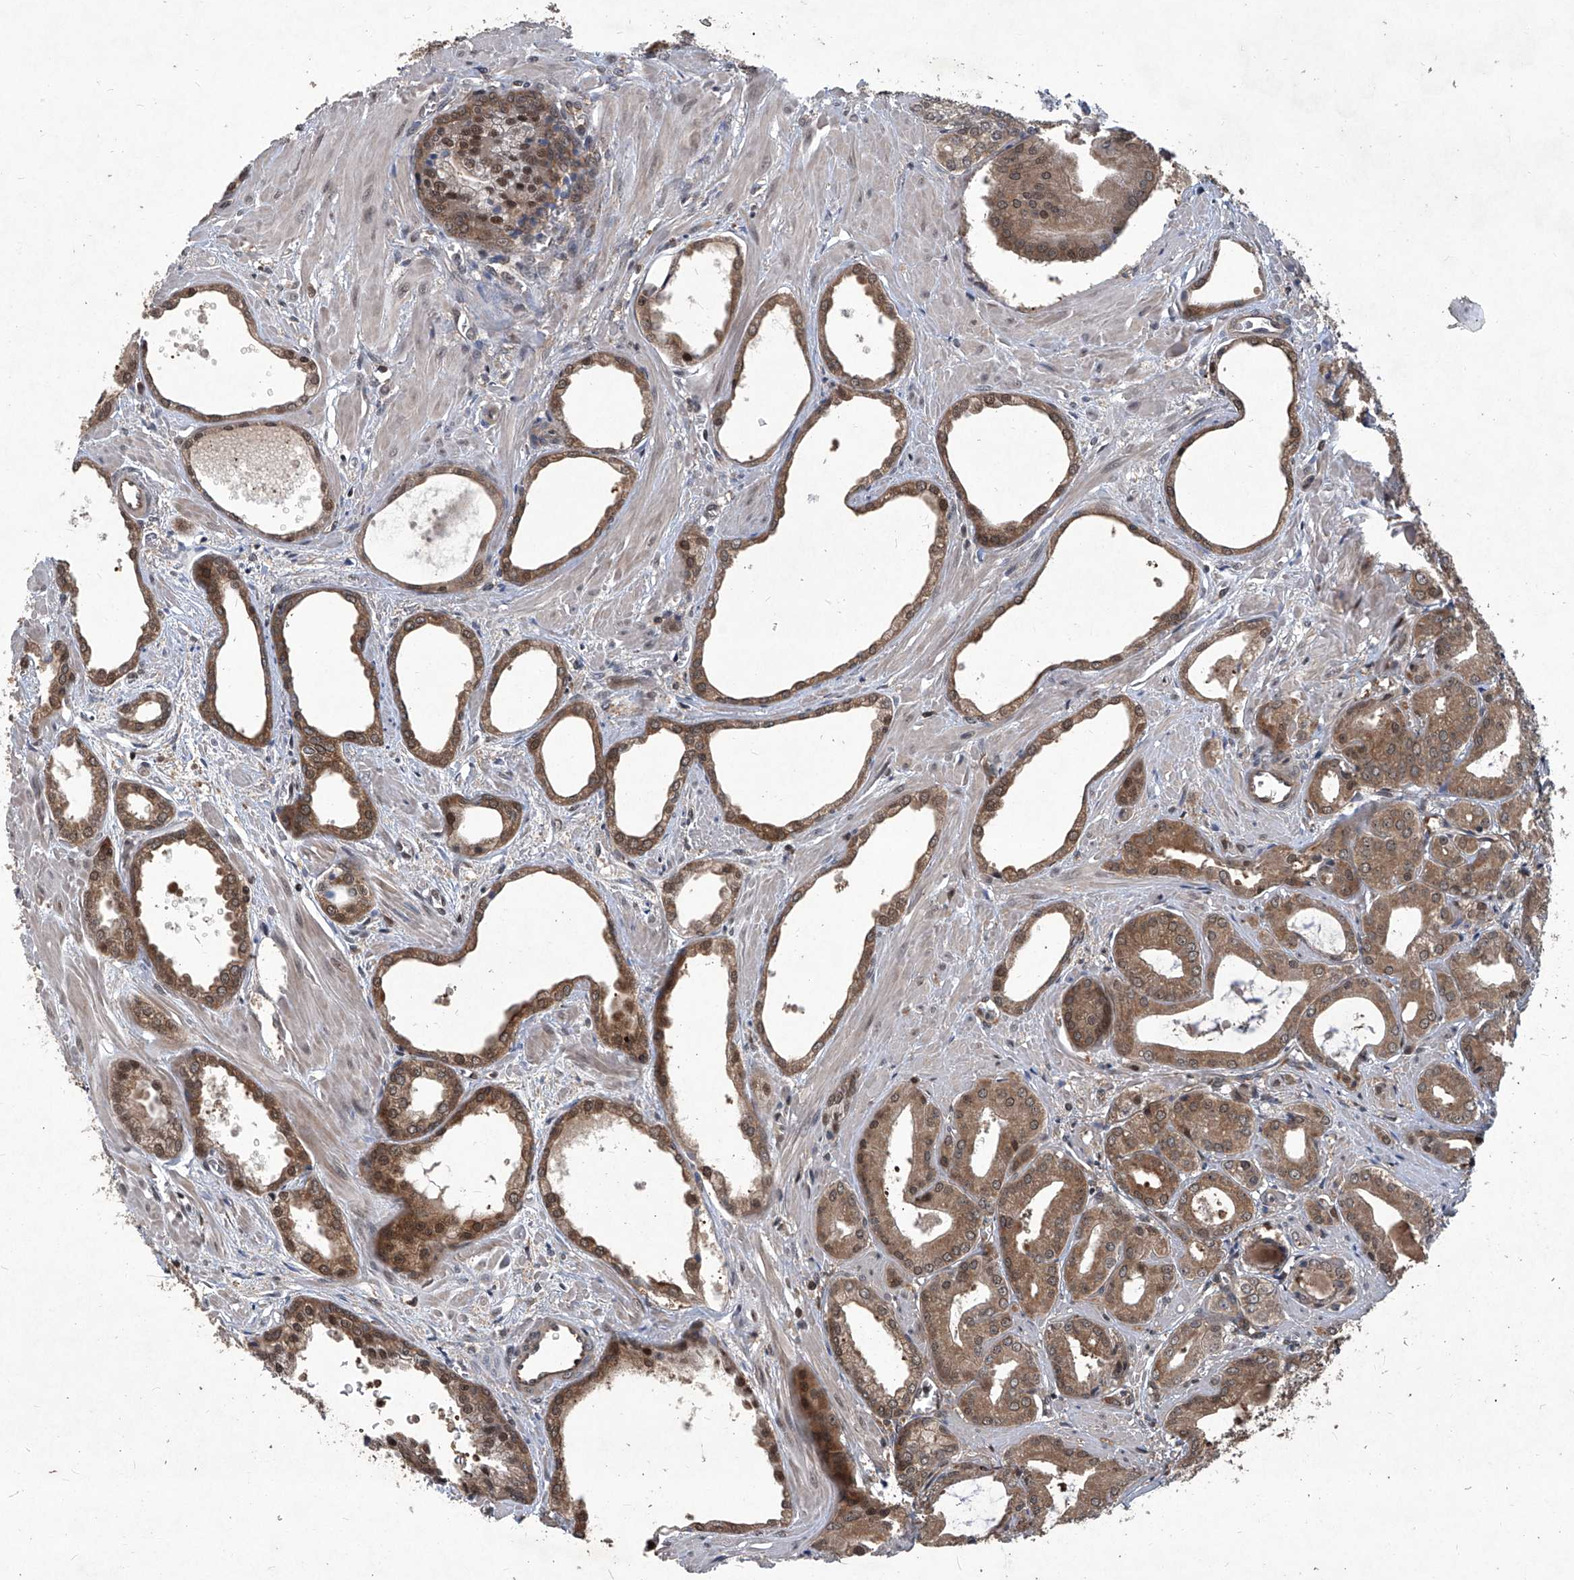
{"staining": {"intensity": "moderate", "quantity": ">75%", "location": "cytoplasmic/membranous,nuclear"}, "tissue": "prostate cancer", "cell_type": "Tumor cells", "image_type": "cancer", "snomed": [{"axis": "morphology", "description": "Adenocarcinoma, Low grade"}, {"axis": "topography", "description": "Prostate"}], "caption": "Immunohistochemical staining of prostate cancer (adenocarcinoma (low-grade)) shows medium levels of moderate cytoplasmic/membranous and nuclear staining in approximately >75% of tumor cells.", "gene": "PSMB1", "patient": {"sex": "male", "age": 67}}